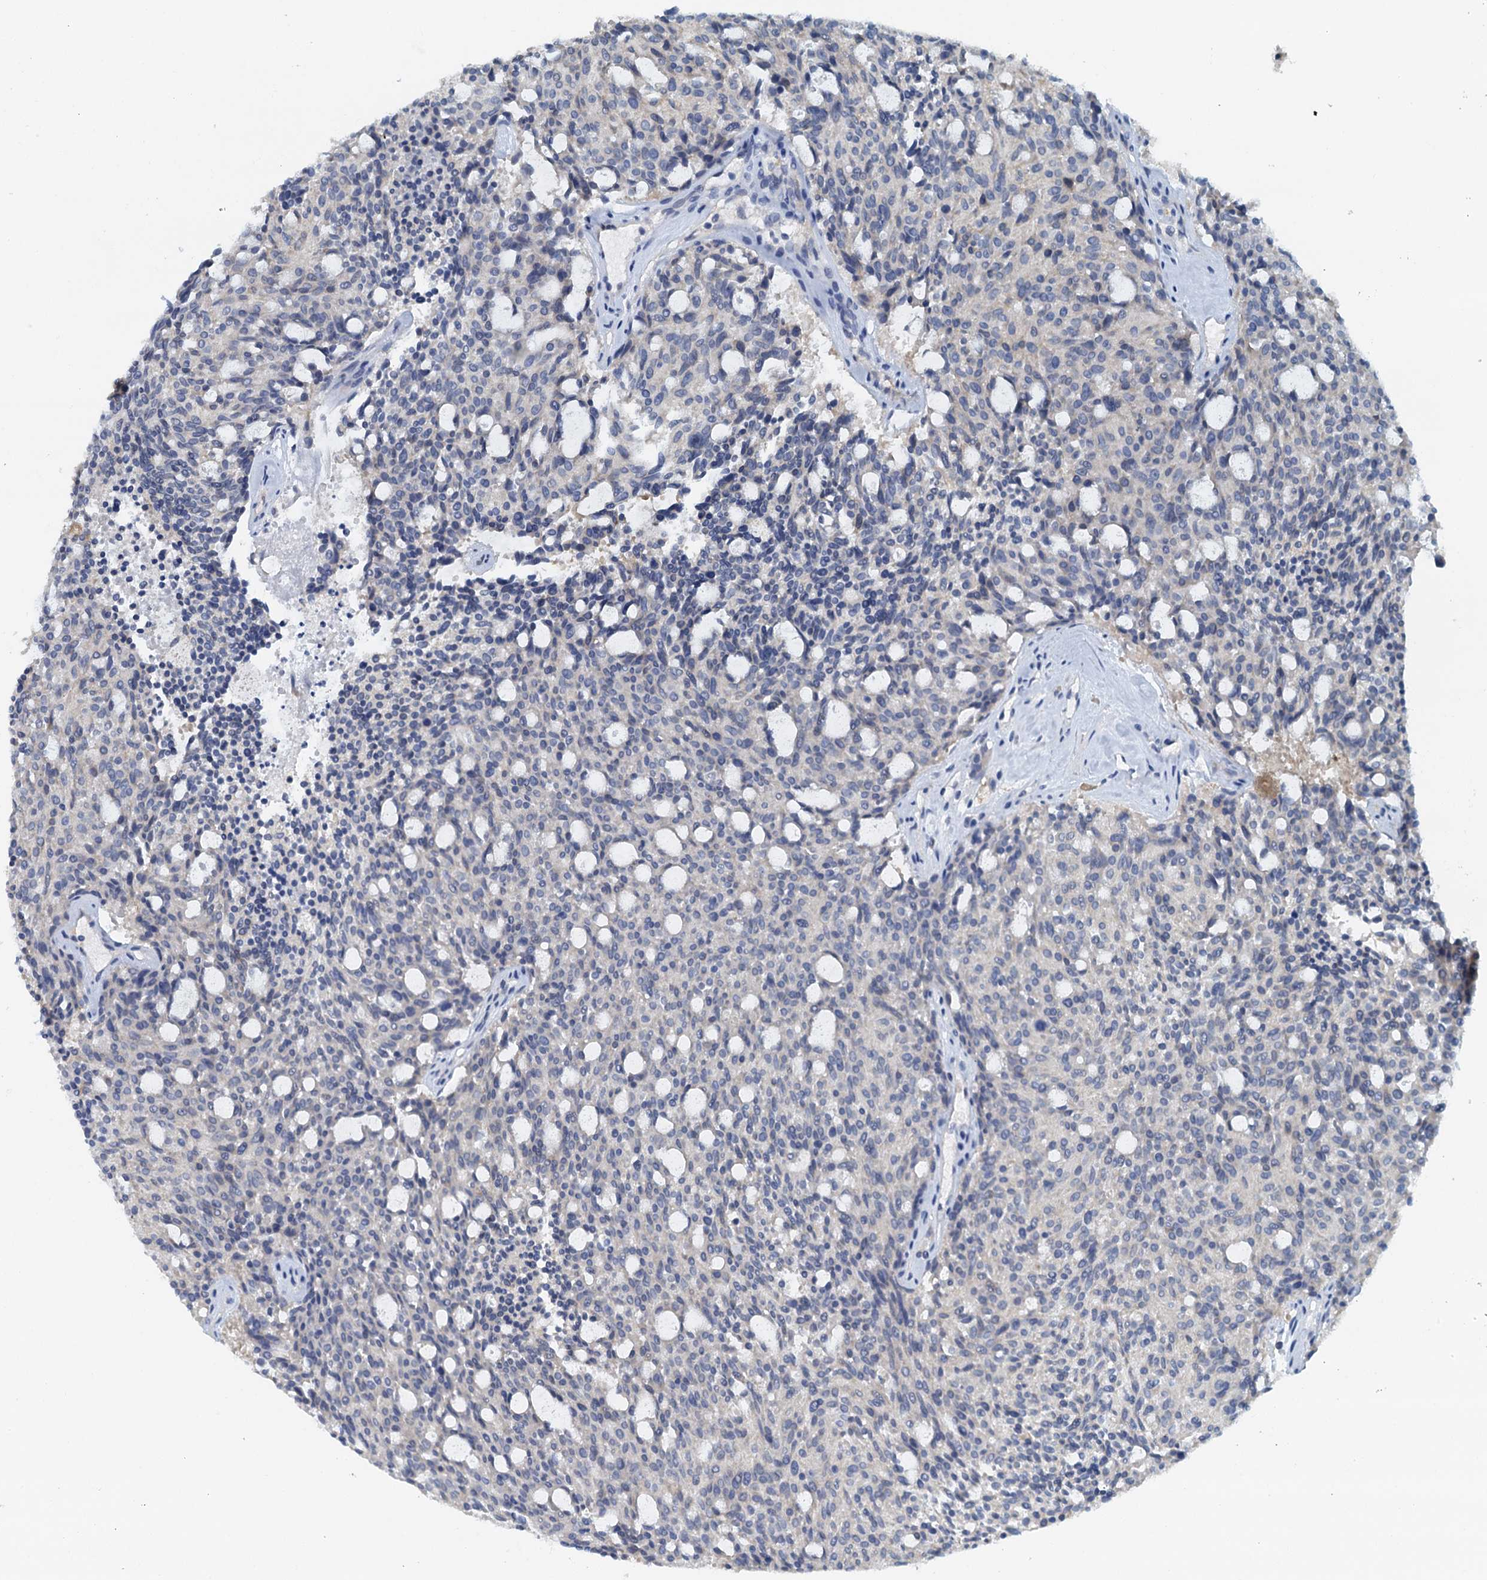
{"staining": {"intensity": "negative", "quantity": "none", "location": "none"}, "tissue": "carcinoid", "cell_type": "Tumor cells", "image_type": "cancer", "snomed": [{"axis": "morphology", "description": "Carcinoid, malignant, NOS"}, {"axis": "topography", "description": "Pancreas"}], "caption": "A high-resolution micrograph shows immunohistochemistry (IHC) staining of carcinoid, which demonstrates no significant positivity in tumor cells.", "gene": "DTD1", "patient": {"sex": "female", "age": 54}}